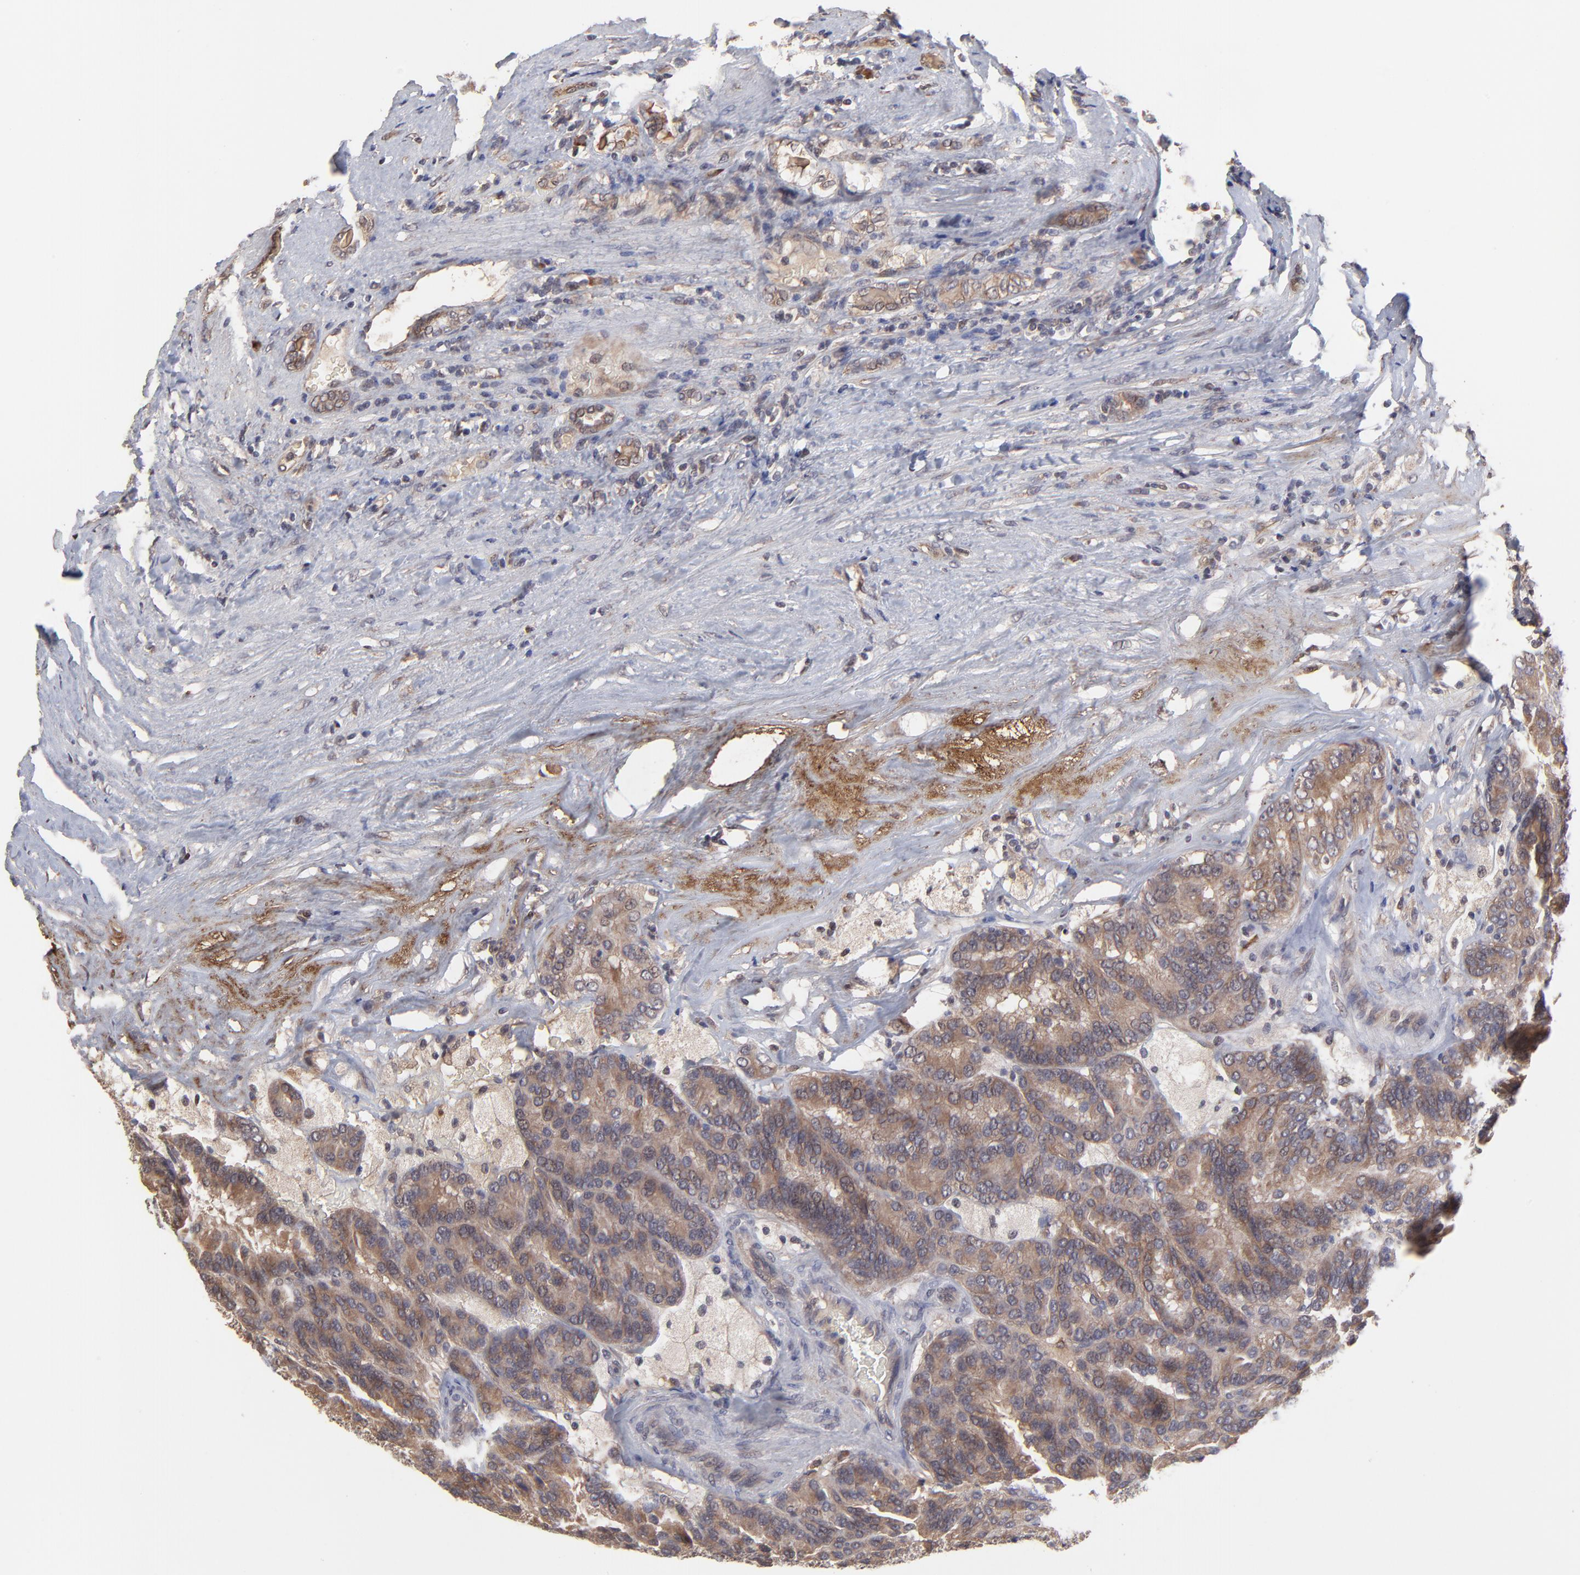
{"staining": {"intensity": "moderate", "quantity": ">75%", "location": "cytoplasmic/membranous"}, "tissue": "renal cancer", "cell_type": "Tumor cells", "image_type": "cancer", "snomed": [{"axis": "morphology", "description": "Adenocarcinoma, NOS"}, {"axis": "topography", "description": "Kidney"}], "caption": "This histopathology image demonstrates IHC staining of renal adenocarcinoma, with medium moderate cytoplasmic/membranous expression in approximately >75% of tumor cells.", "gene": "CHL1", "patient": {"sex": "male", "age": 46}}